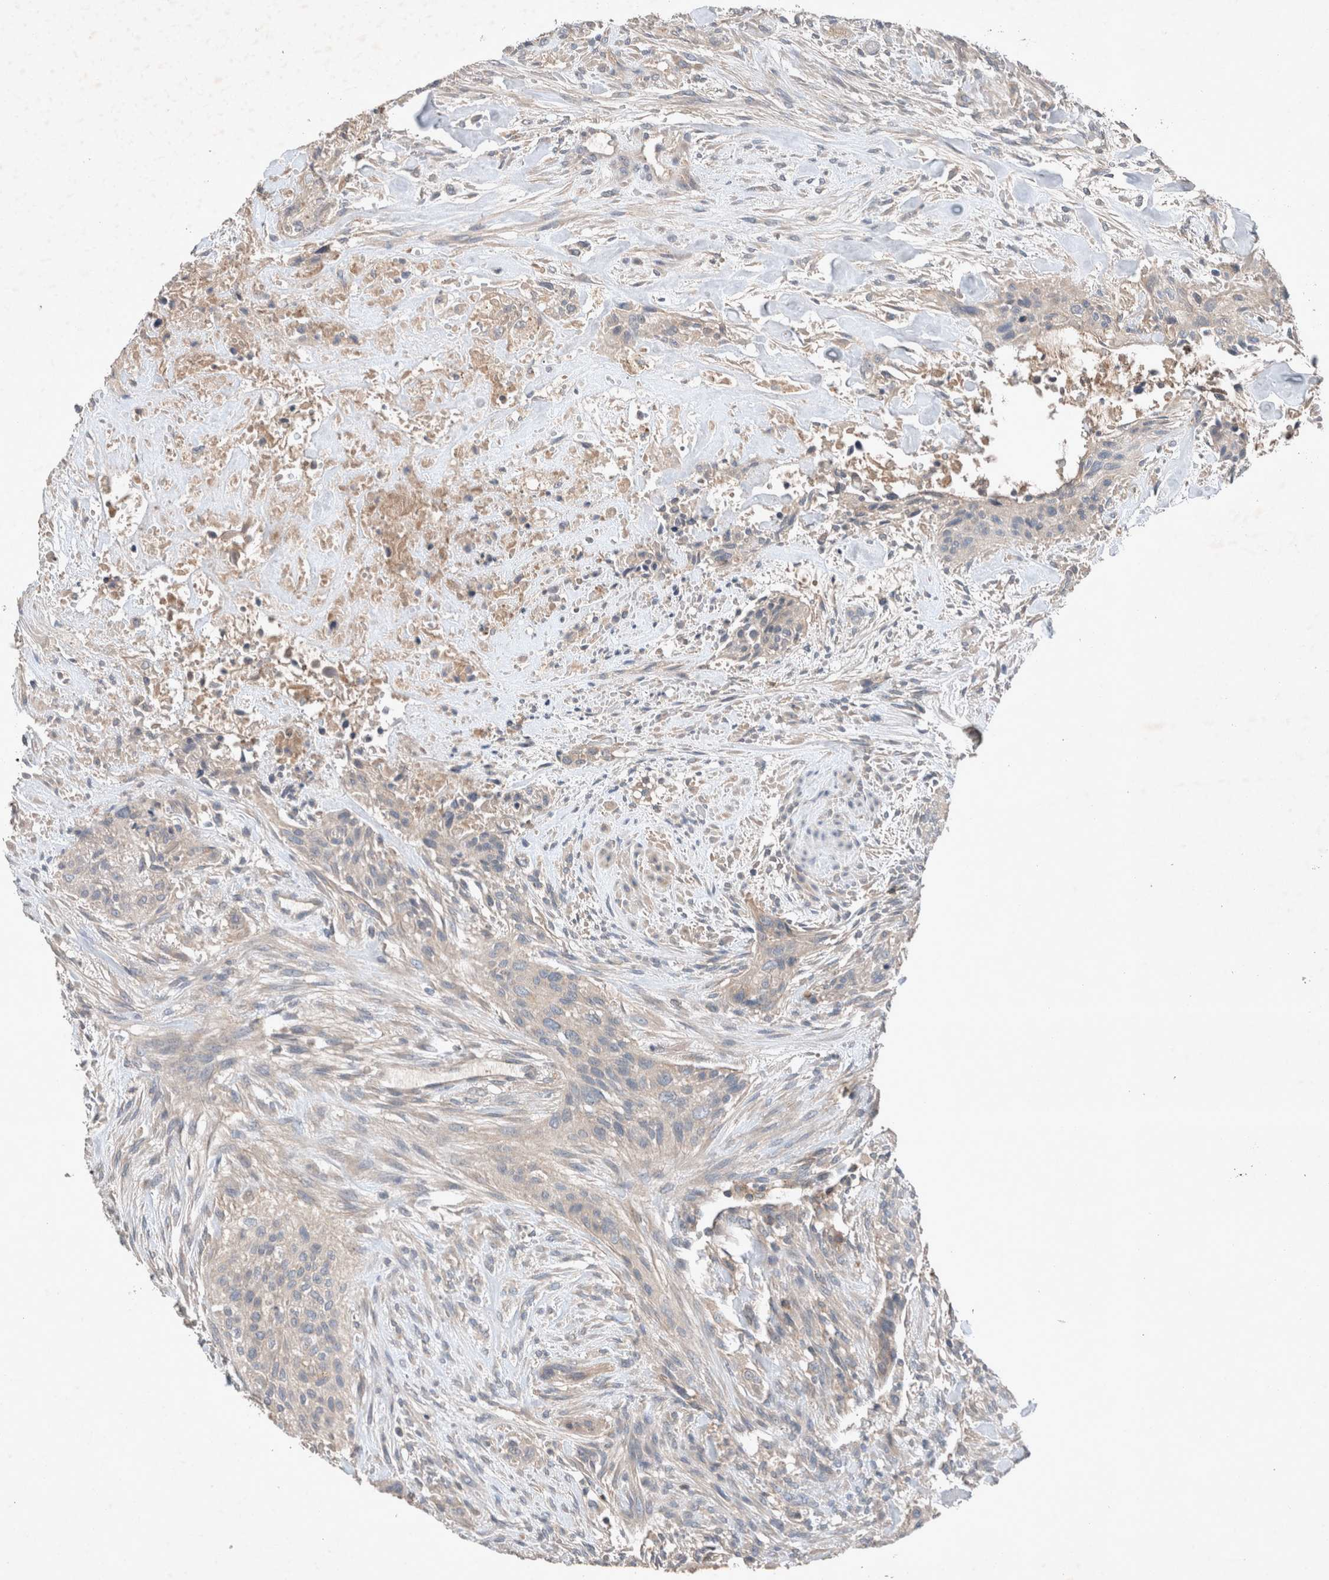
{"staining": {"intensity": "negative", "quantity": "none", "location": "none"}, "tissue": "urothelial cancer", "cell_type": "Tumor cells", "image_type": "cancer", "snomed": [{"axis": "morphology", "description": "Urothelial carcinoma, High grade"}, {"axis": "topography", "description": "Urinary bladder"}], "caption": "Immunohistochemical staining of urothelial carcinoma (high-grade) exhibits no significant positivity in tumor cells.", "gene": "UGCG", "patient": {"sex": "male", "age": 35}}